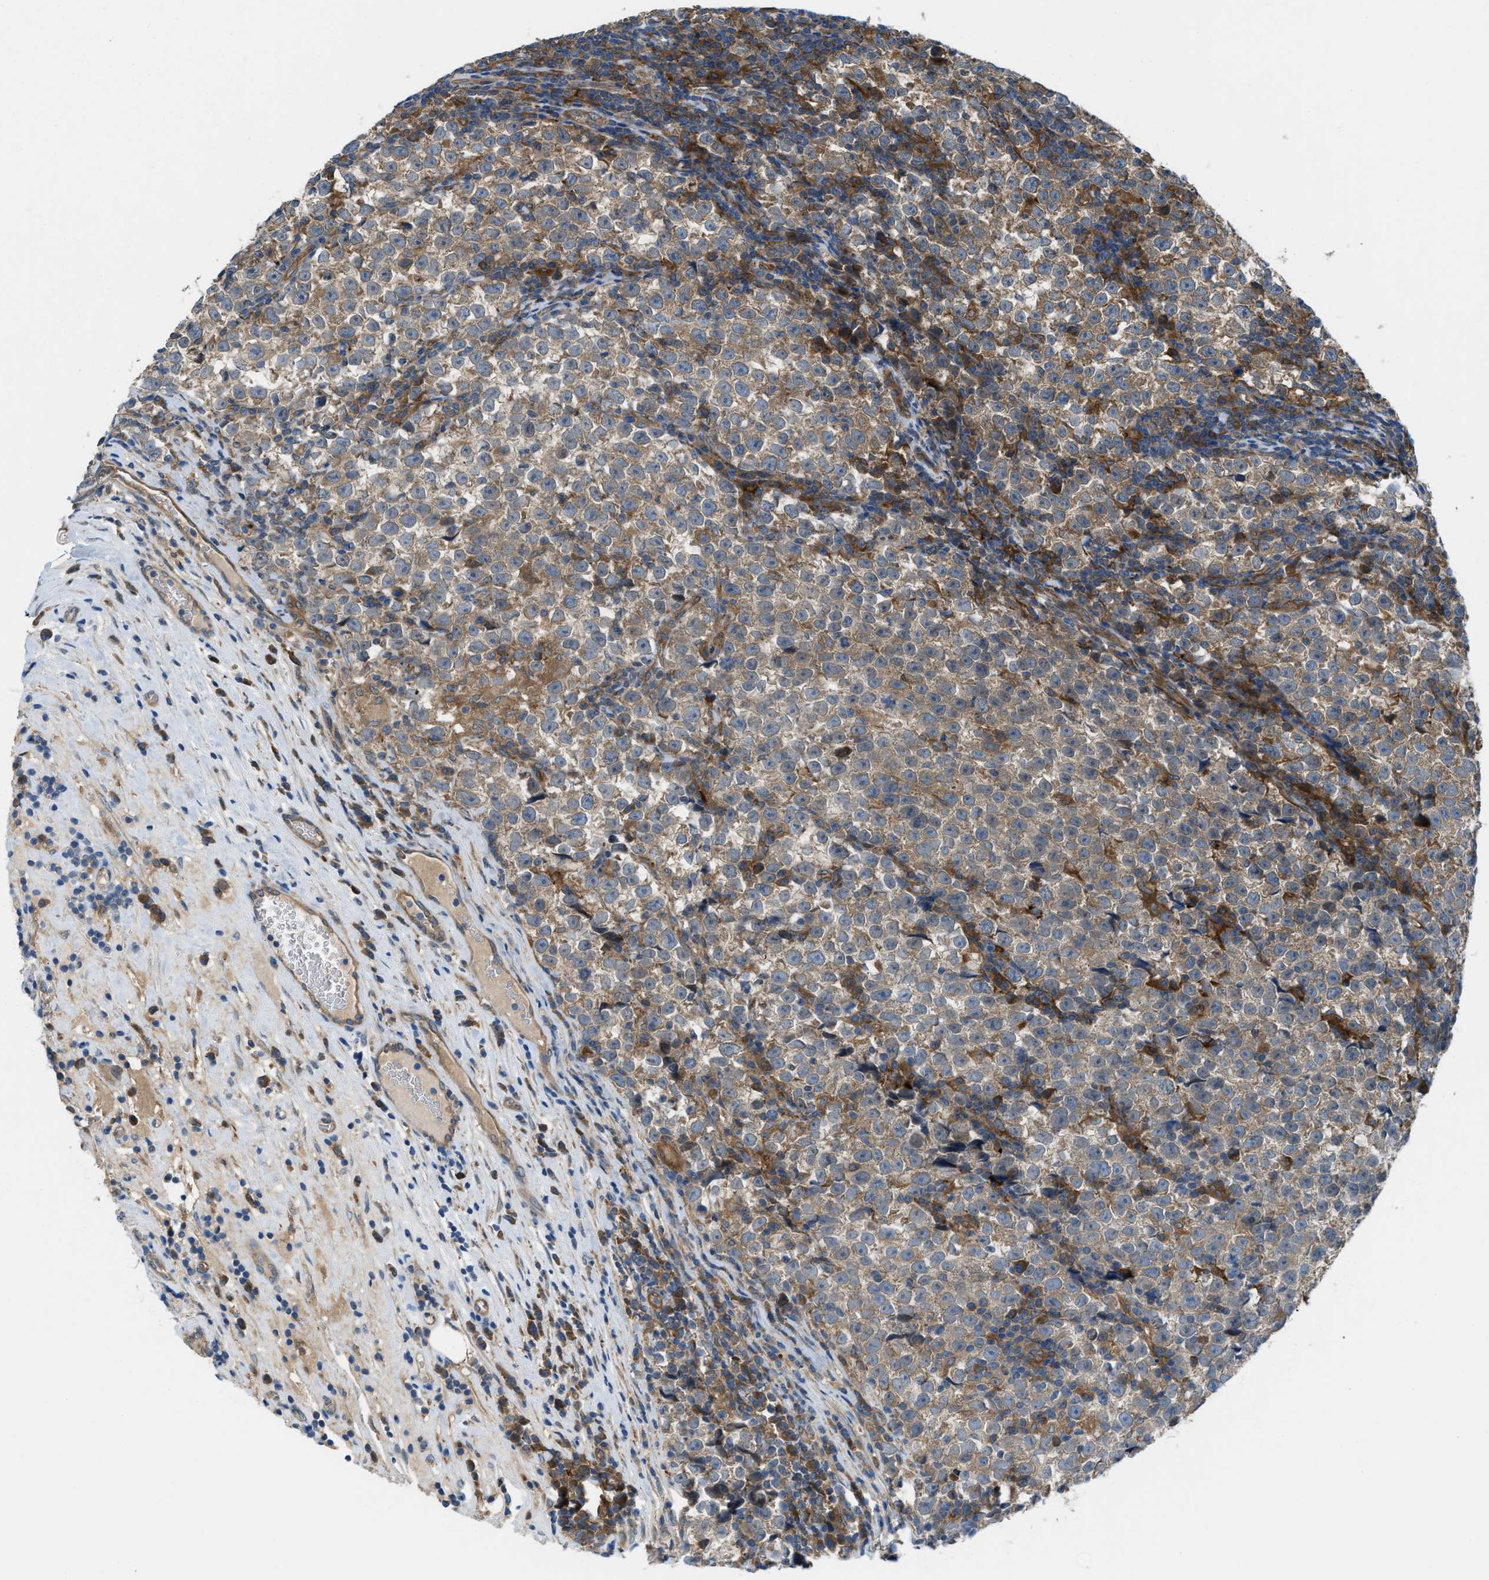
{"staining": {"intensity": "weak", "quantity": ">75%", "location": "cytoplasmic/membranous"}, "tissue": "testis cancer", "cell_type": "Tumor cells", "image_type": "cancer", "snomed": [{"axis": "morphology", "description": "Normal tissue, NOS"}, {"axis": "morphology", "description": "Seminoma, NOS"}, {"axis": "topography", "description": "Testis"}], "caption": "Tumor cells reveal low levels of weak cytoplasmic/membranous expression in approximately >75% of cells in seminoma (testis). (Brightfield microscopy of DAB IHC at high magnification).", "gene": "BAZ2B", "patient": {"sex": "male", "age": 43}}